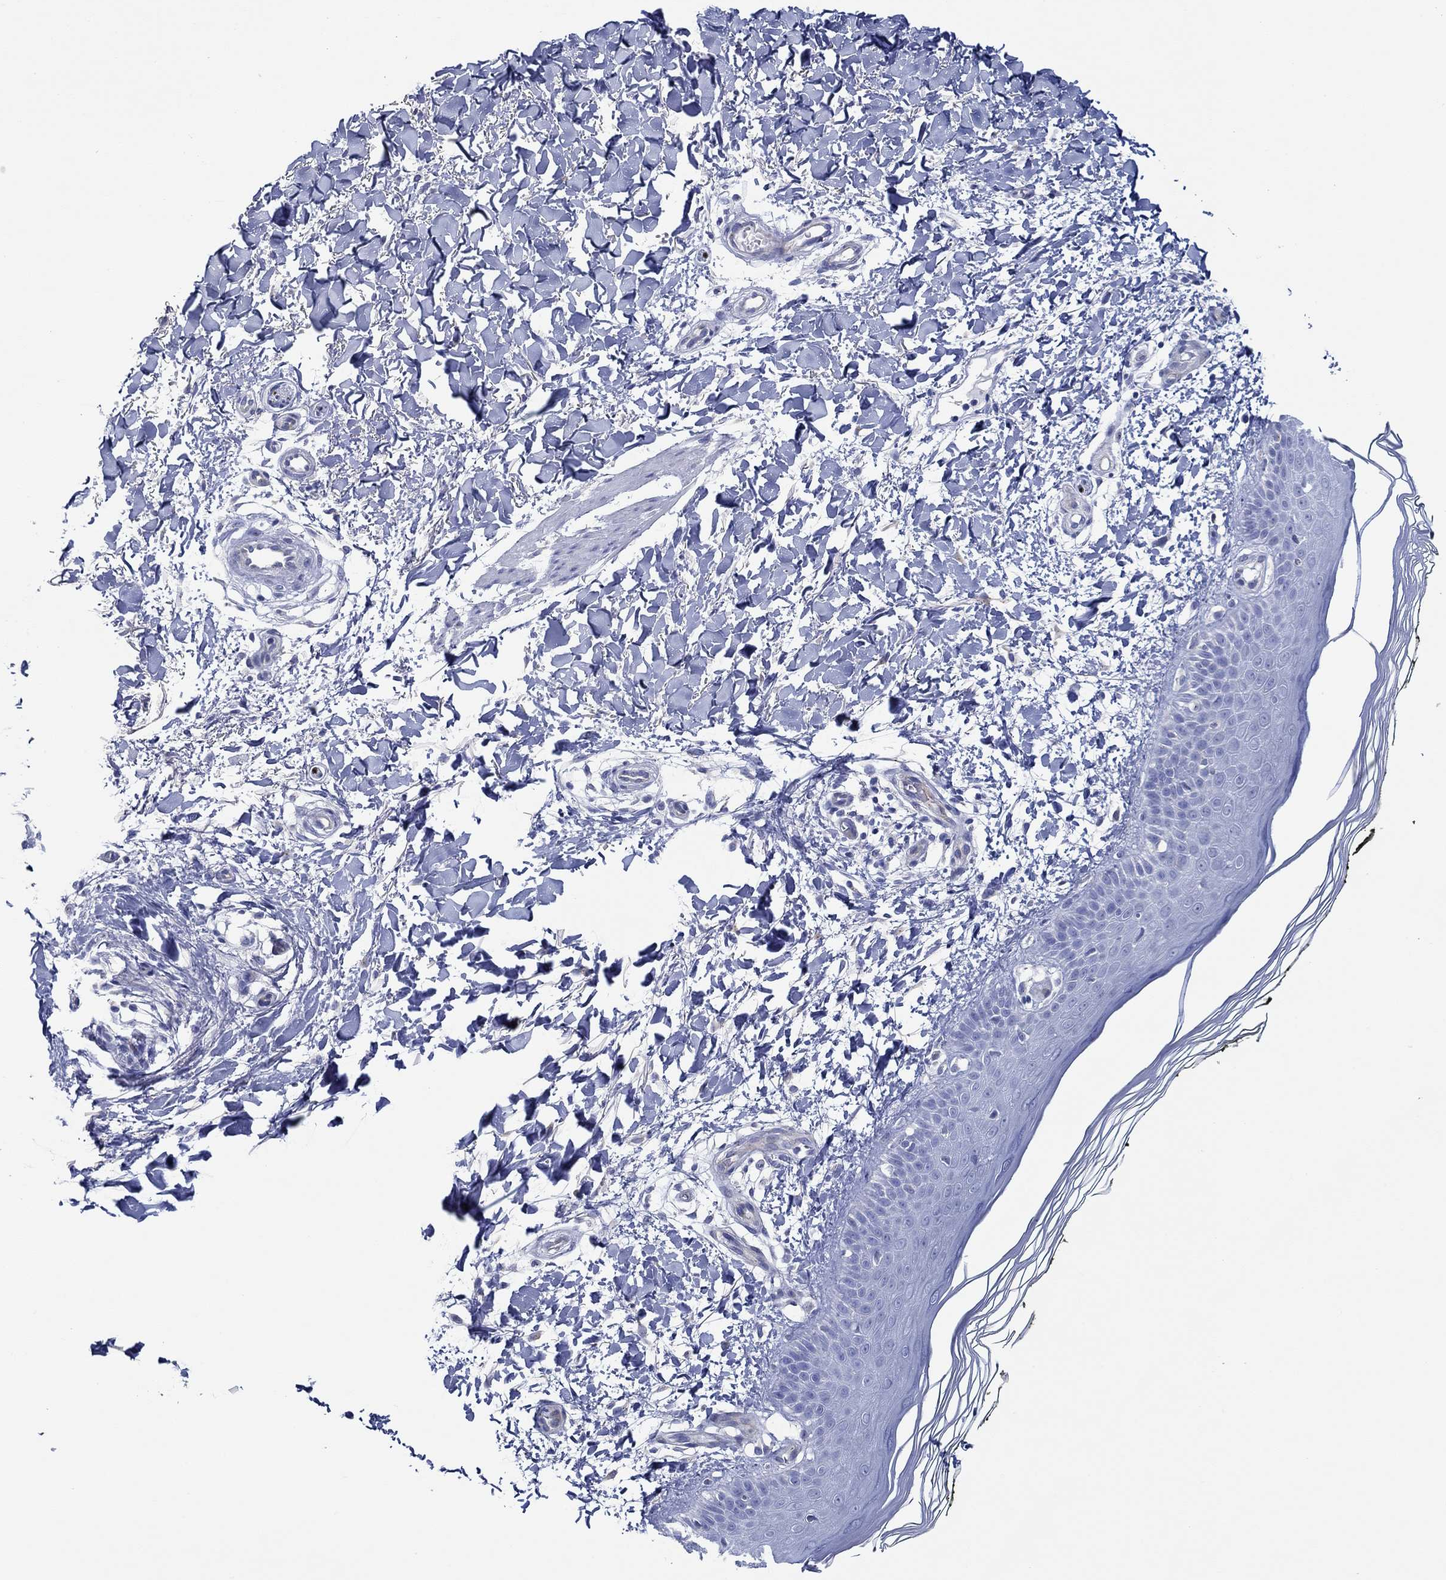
{"staining": {"intensity": "negative", "quantity": "none", "location": "none"}, "tissue": "skin", "cell_type": "Fibroblasts", "image_type": "normal", "snomed": [{"axis": "morphology", "description": "Normal tissue, NOS"}, {"axis": "topography", "description": "Skin"}], "caption": "Histopathology image shows no significant protein staining in fibroblasts of unremarkable skin.", "gene": "IGFBP6", "patient": {"sex": "female", "age": 62}}